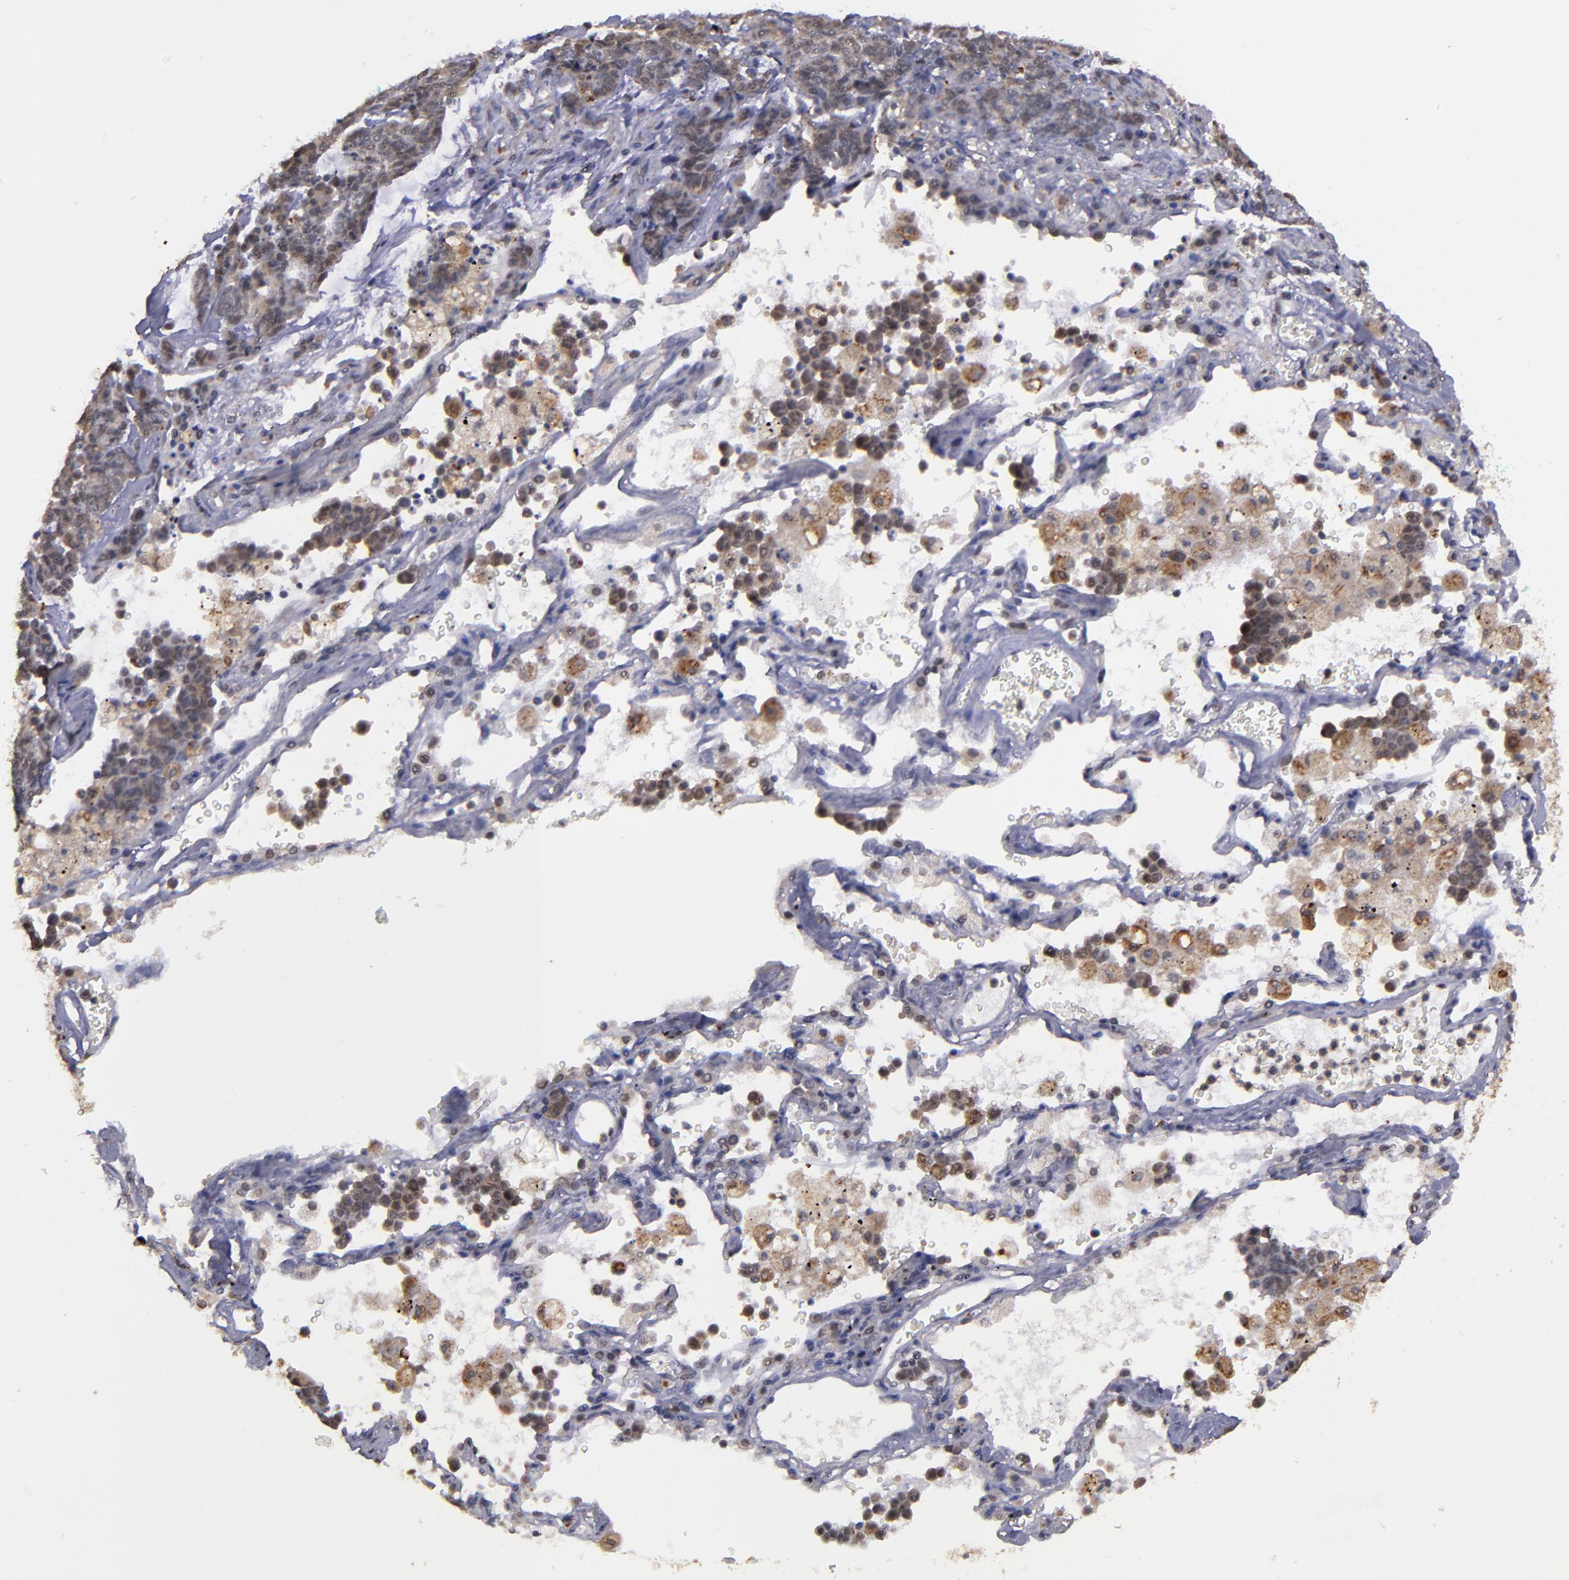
{"staining": {"intensity": "weak", "quantity": ">75%", "location": "cytoplasmic/membranous,nuclear"}, "tissue": "lung cancer", "cell_type": "Tumor cells", "image_type": "cancer", "snomed": [{"axis": "morphology", "description": "Neoplasm, malignant, NOS"}, {"axis": "topography", "description": "Lung"}], "caption": "A photomicrograph showing weak cytoplasmic/membranous and nuclear positivity in approximately >75% of tumor cells in malignant neoplasm (lung), as visualized by brown immunohistochemical staining.", "gene": "SIPA1L1", "patient": {"sex": "female", "age": 58}}